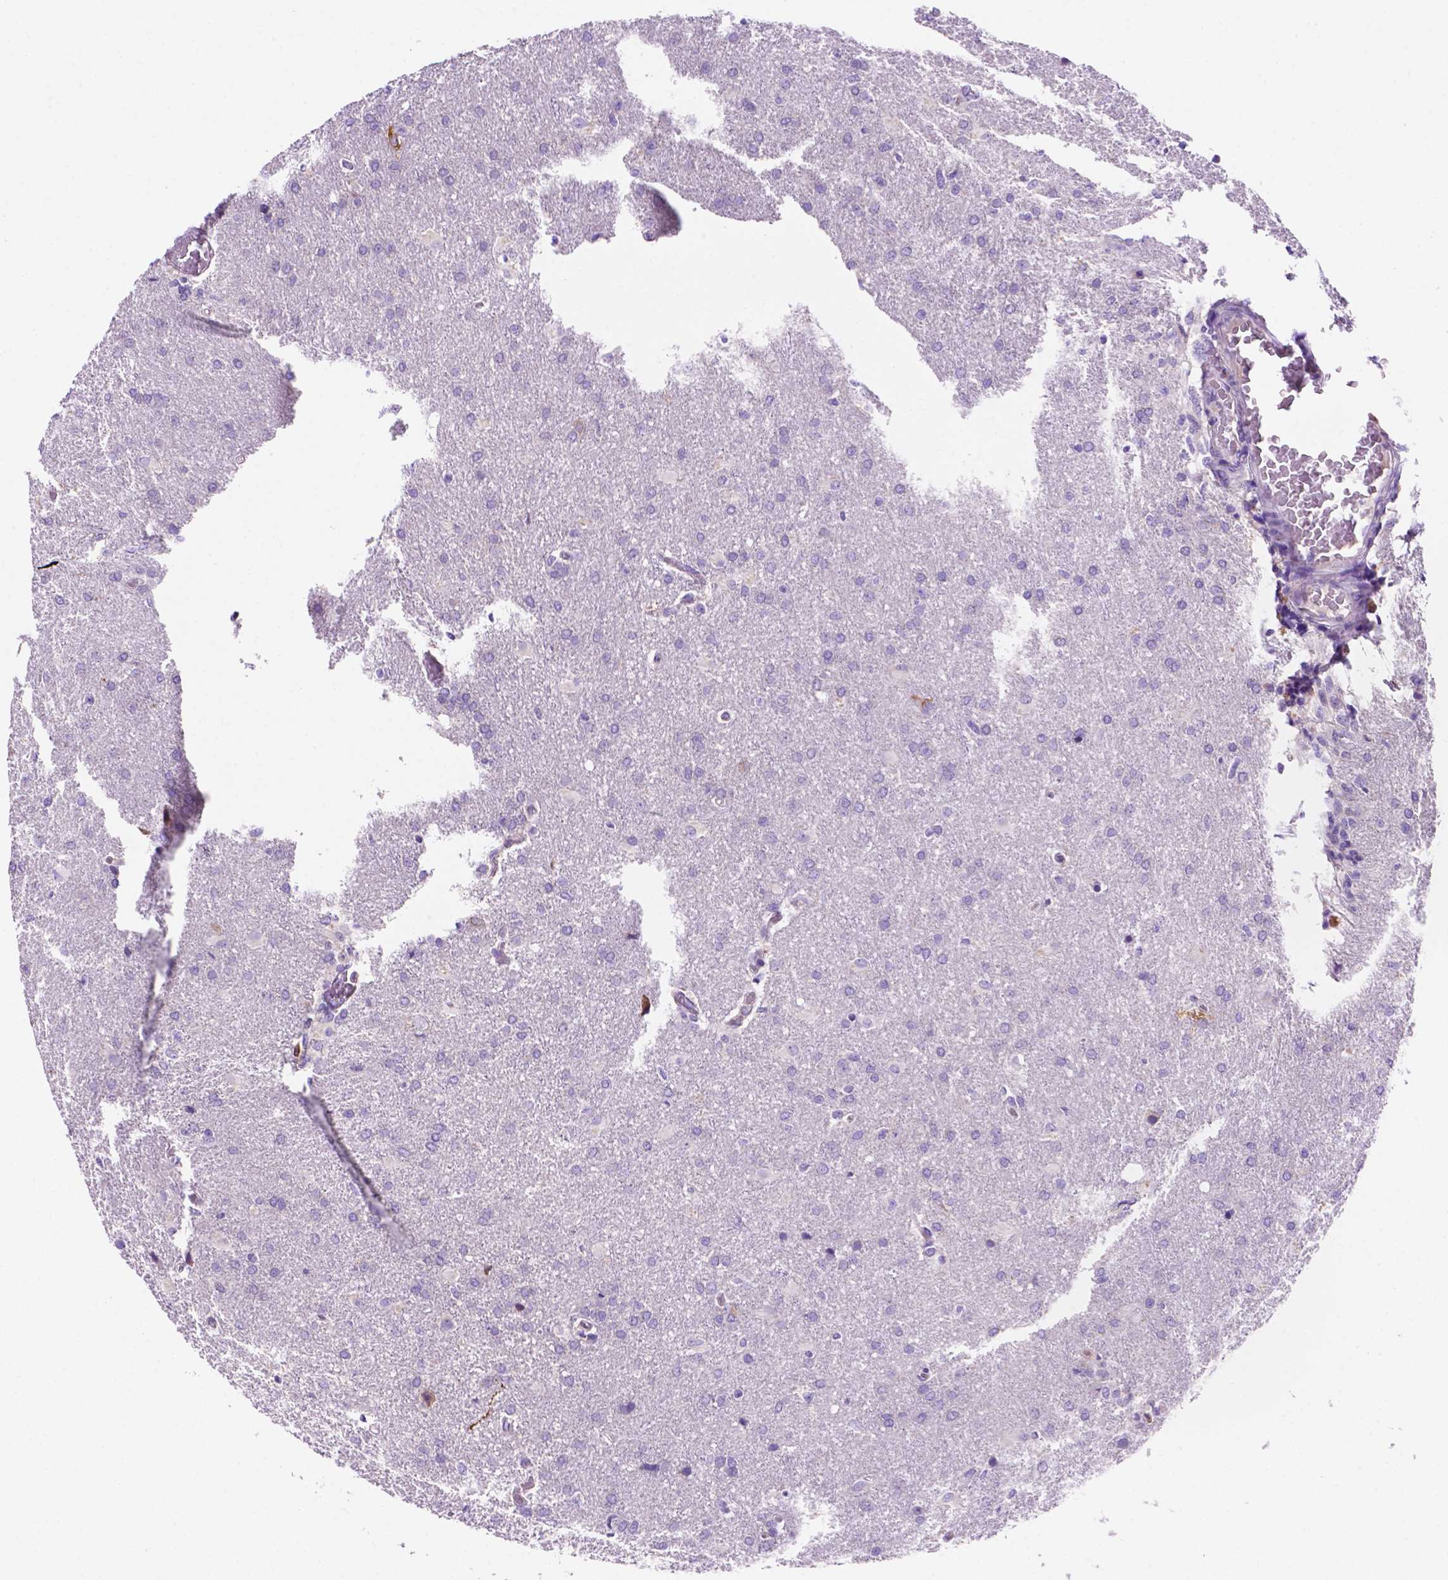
{"staining": {"intensity": "negative", "quantity": "none", "location": "none"}, "tissue": "glioma", "cell_type": "Tumor cells", "image_type": "cancer", "snomed": [{"axis": "morphology", "description": "Glioma, malignant, High grade"}, {"axis": "topography", "description": "Brain"}], "caption": "DAB (3,3'-diaminobenzidine) immunohistochemical staining of human glioma exhibits no significant positivity in tumor cells.", "gene": "CEACAM7", "patient": {"sex": "male", "age": 68}}